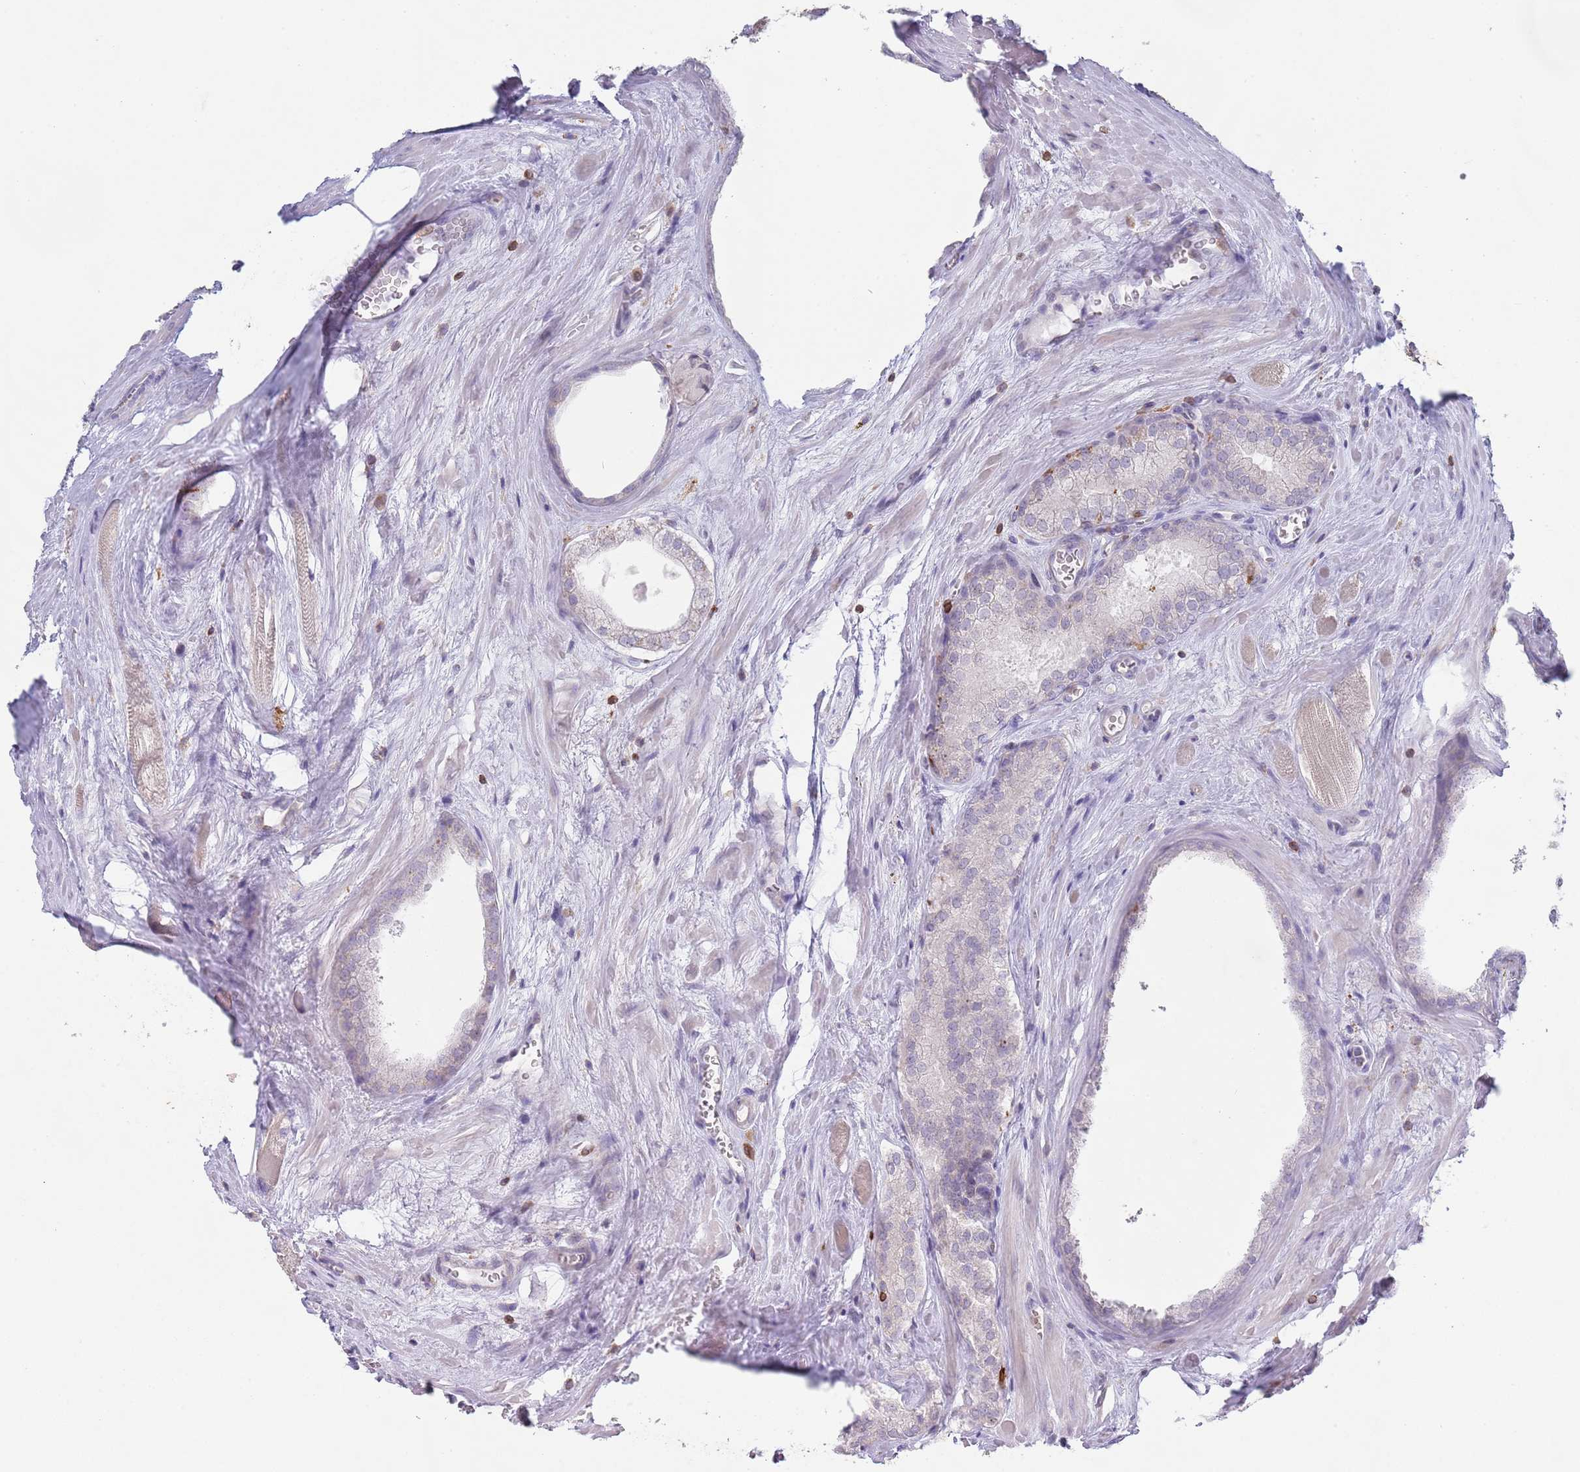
{"staining": {"intensity": "negative", "quantity": "none", "location": "none"}, "tissue": "prostate cancer", "cell_type": "Tumor cells", "image_type": "cancer", "snomed": [{"axis": "morphology", "description": "Adenocarcinoma, Low grade"}, {"axis": "topography", "description": "Prostate"}], "caption": "Immunohistochemistry (IHC) of prostate cancer exhibits no positivity in tumor cells. (DAB immunohistochemistry (IHC) with hematoxylin counter stain).", "gene": "LPXN", "patient": {"sex": "male", "age": 68}}